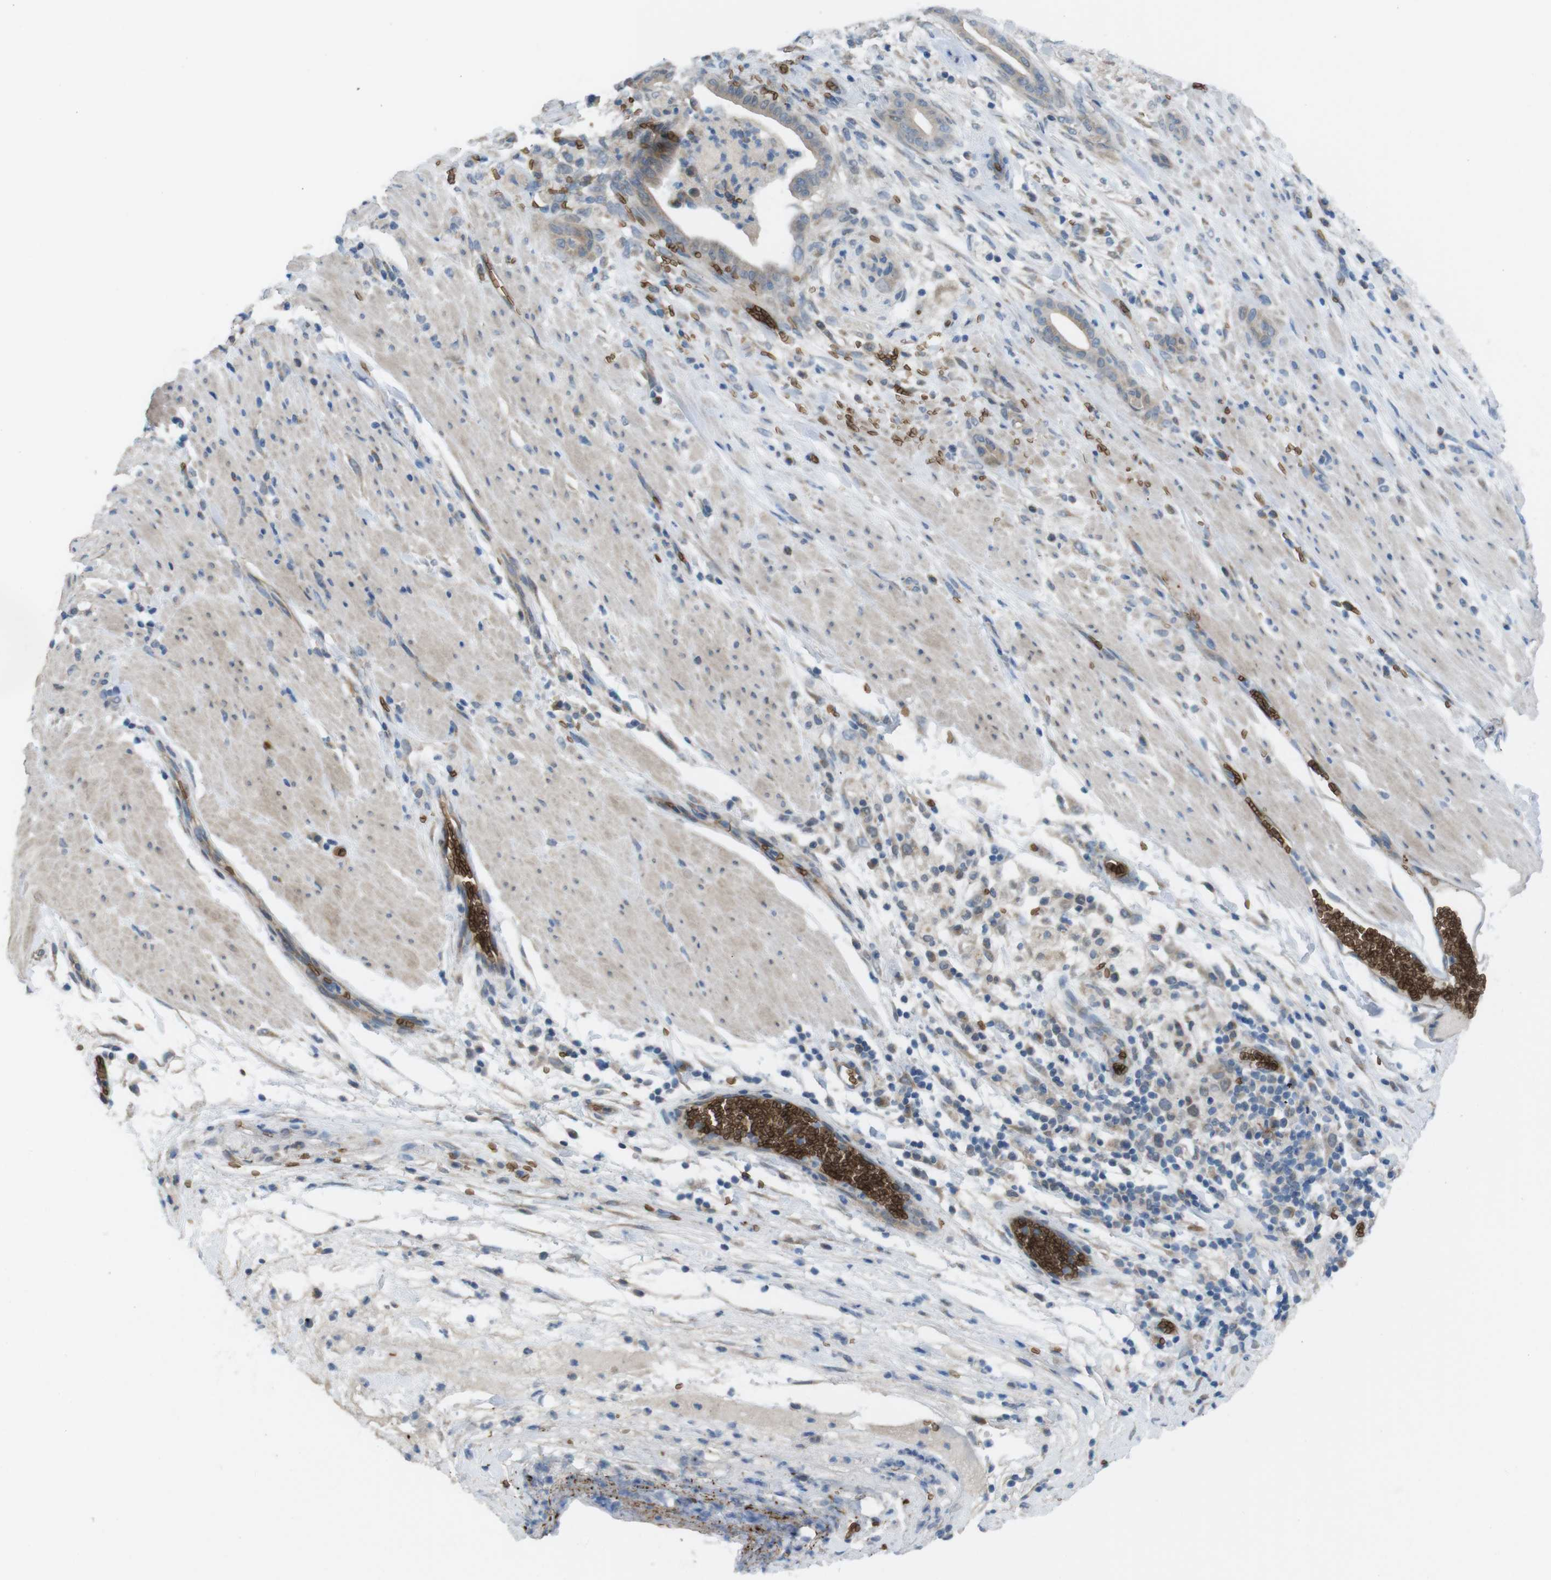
{"staining": {"intensity": "weak", "quantity": "25%-75%", "location": "cytoplasmic/membranous"}, "tissue": "pancreatic cancer", "cell_type": "Tumor cells", "image_type": "cancer", "snomed": [{"axis": "morphology", "description": "Adenocarcinoma, NOS"}, {"axis": "topography", "description": "Pancreas"}], "caption": "Weak cytoplasmic/membranous positivity for a protein is identified in approximately 25%-75% of tumor cells of pancreatic cancer (adenocarcinoma) using IHC.", "gene": "GYPA", "patient": {"sex": "male", "age": 63}}